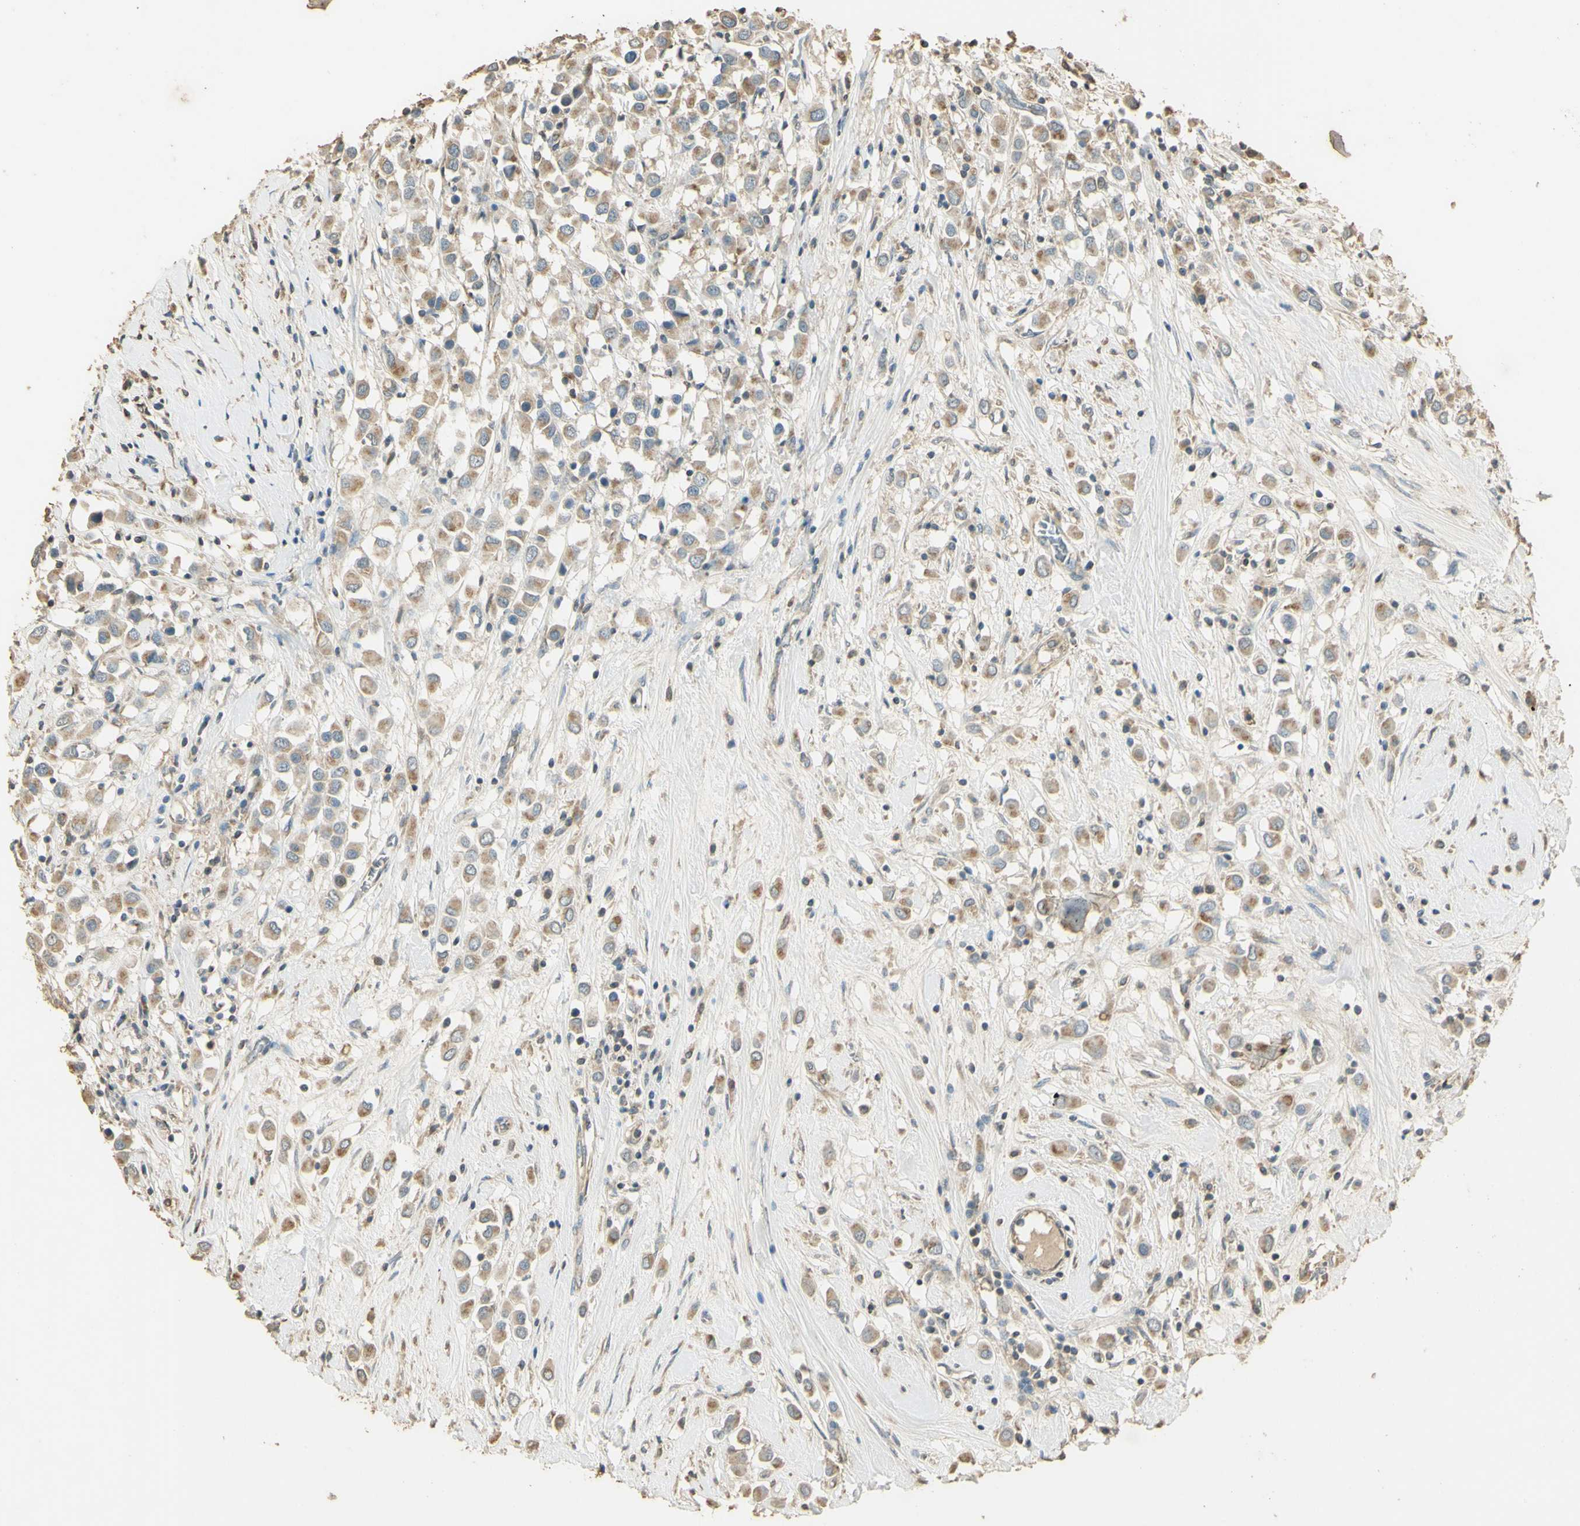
{"staining": {"intensity": "weak", "quantity": "25%-75%", "location": "cytoplasmic/membranous"}, "tissue": "breast cancer", "cell_type": "Tumor cells", "image_type": "cancer", "snomed": [{"axis": "morphology", "description": "Duct carcinoma"}, {"axis": "topography", "description": "Breast"}], "caption": "IHC (DAB) staining of human breast cancer (invasive ductal carcinoma) displays weak cytoplasmic/membranous protein positivity in approximately 25%-75% of tumor cells. The protein is stained brown, and the nuclei are stained in blue (DAB IHC with brightfield microscopy, high magnification).", "gene": "UXS1", "patient": {"sex": "female", "age": 61}}